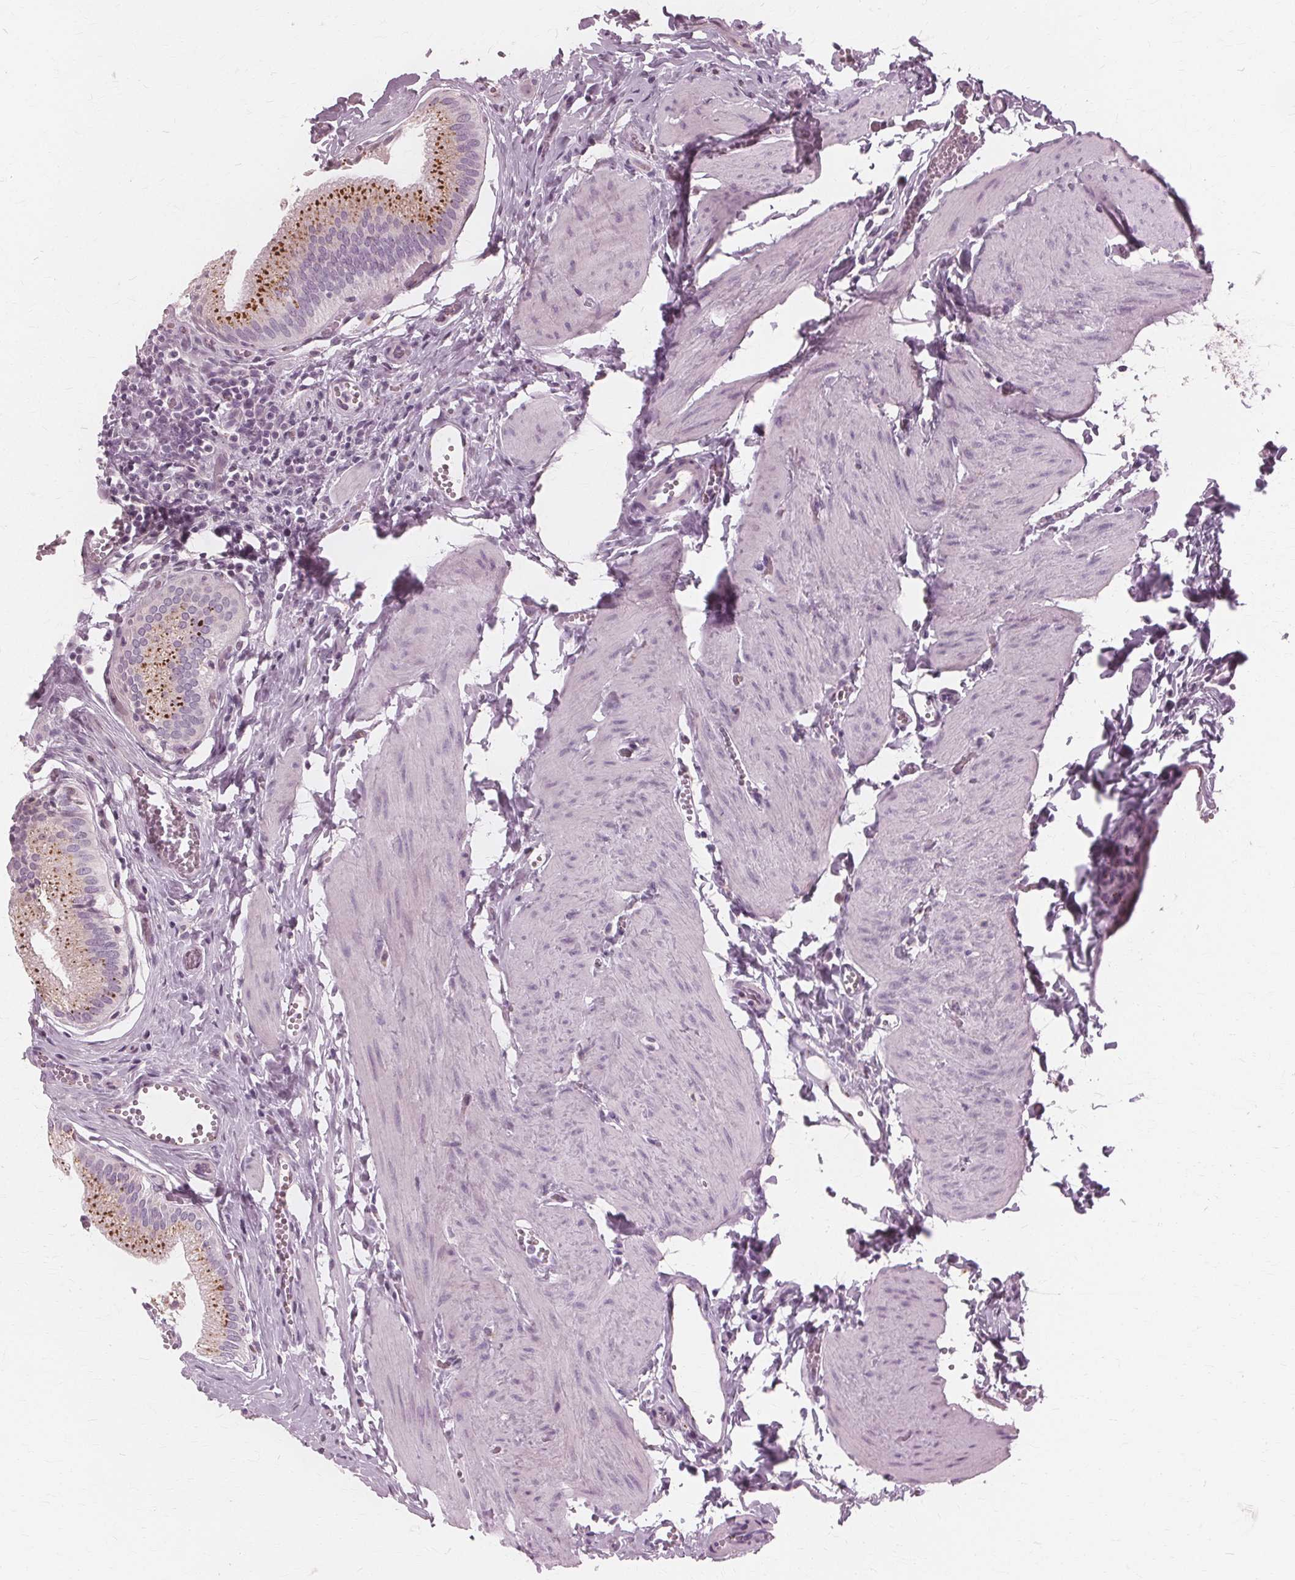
{"staining": {"intensity": "moderate", "quantity": "25%-75%", "location": "cytoplasmic/membranous"}, "tissue": "gallbladder", "cell_type": "Glandular cells", "image_type": "normal", "snomed": [{"axis": "morphology", "description": "Normal tissue, NOS"}, {"axis": "topography", "description": "Gallbladder"}, {"axis": "topography", "description": "Peripheral nerve tissue"}], "caption": "Immunohistochemical staining of benign gallbladder shows moderate cytoplasmic/membranous protein expression in about 25%-75% of glandular cells.", "gene": "DNASE2", "patient": {"sex": "male", "age": 17}}